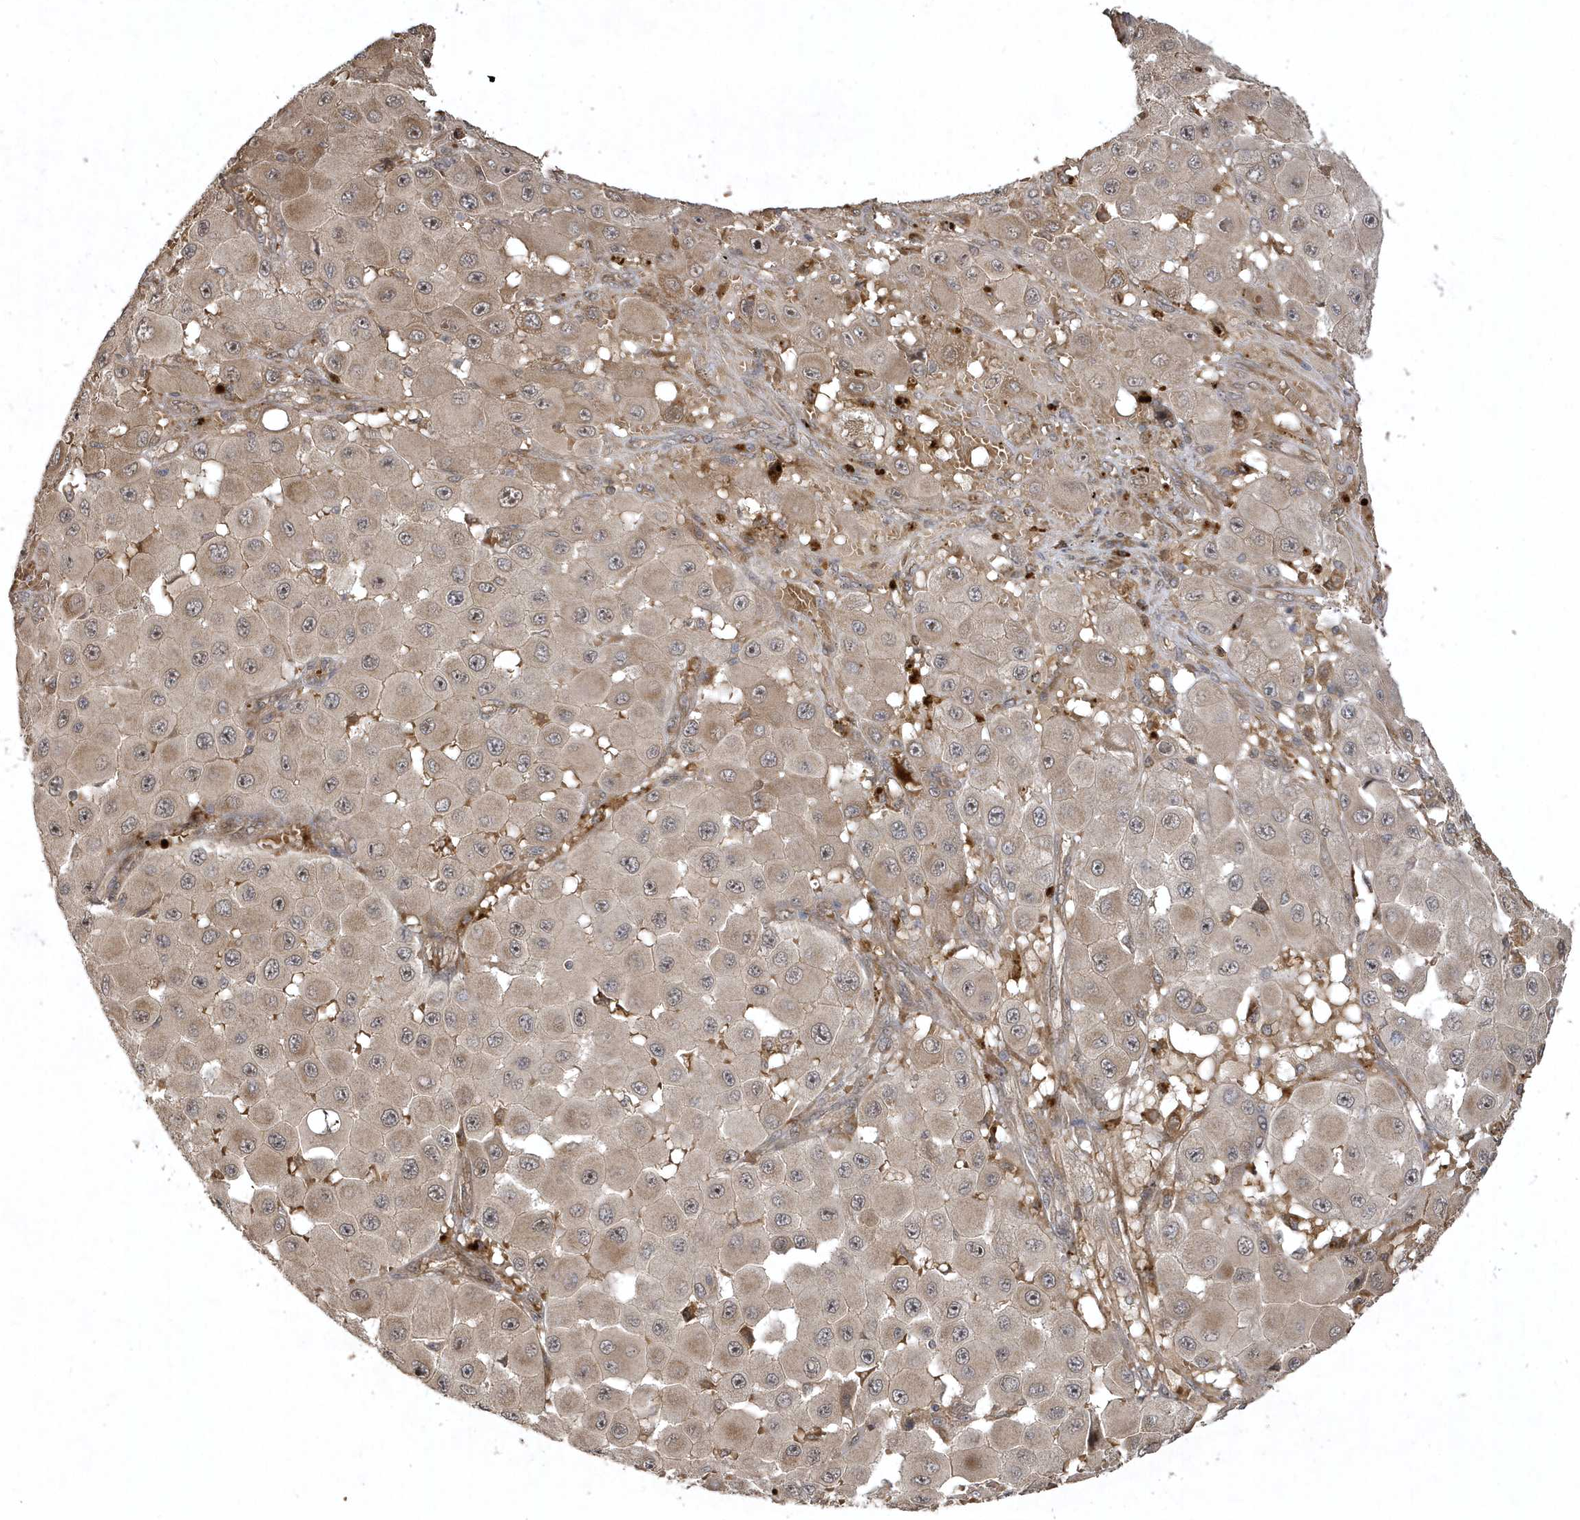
{"staining": {"intensity": "moderate", "quantity": "25%-75%", "location": "cytoplasmic/membranous,nuclear"}, "tissue": "melanoma", "cell_type": "Tumor cells", "image_type": "cancer", "snomed": [{"axis": "morphology", "description": "Malignant melanoma, NOS"}, {"axis": "topography", "description": "Skin"}], "caption": "Tumor cells display medium levels of moderate cytoplasmic/membranous and nuclear staining in about 25%-75% of cells in malignant melanoma.", "gene": "FAM83C", "patient": {"sex": "female", "age": 81}}